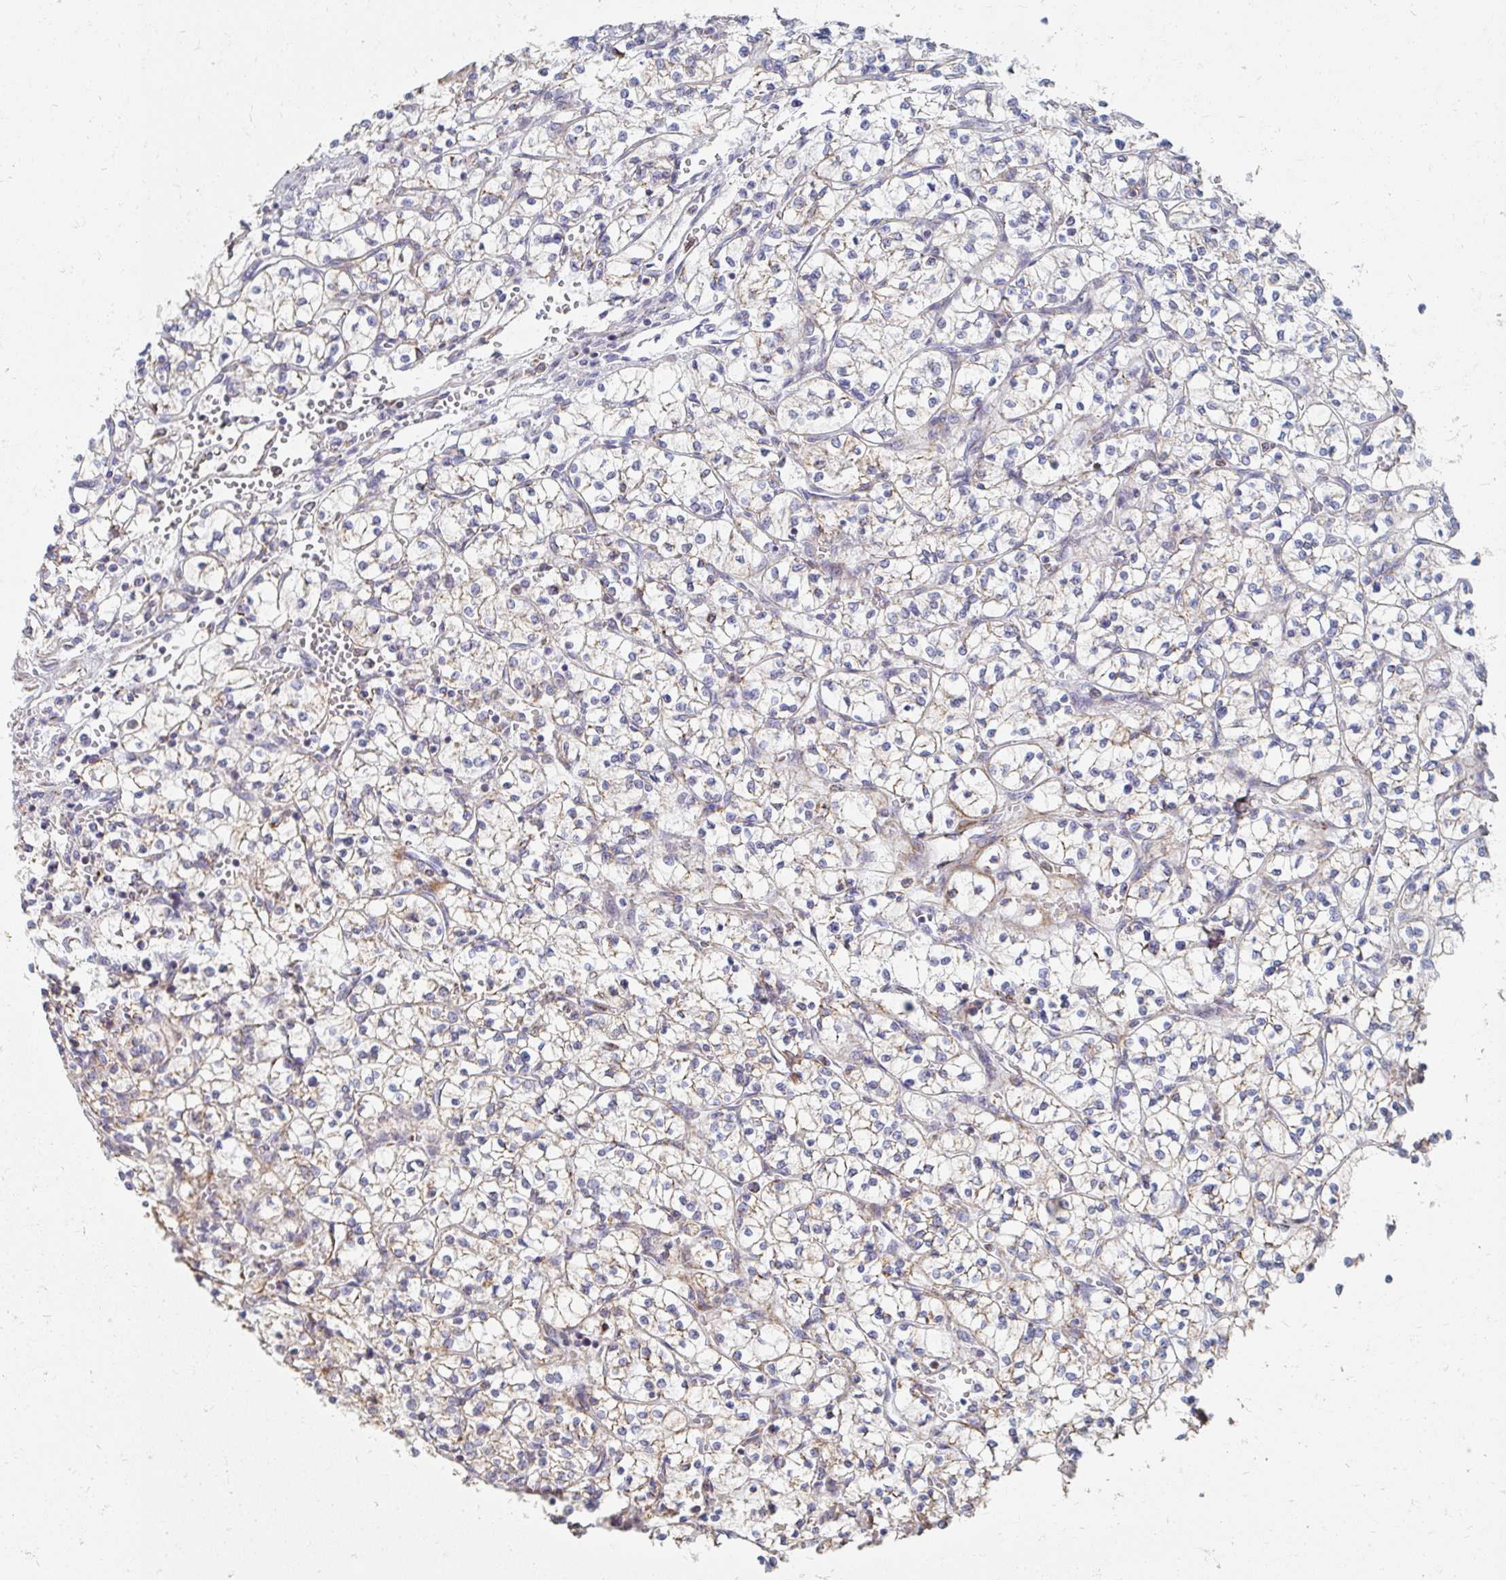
{"staining": {"intensity": "negative", "quantity": "none", "location": "none"}, "tissue": "renal cancer", "cell_type": "Tumor cells", "image_type": "cancer", "snomed": [{"axis": "morphology", "description": "Adenocarcinoma, NOS"}, {"axis": "topography", "description": "Kidney"}], "caption": "This photomicrograph is of renal cancer stained with IHC to label a protein in brown with the nuclei are counter-stained blue. There is no expression in tumor cells.", "gene": "MAVS", "patient": {"sex": "female", "age": 64}}